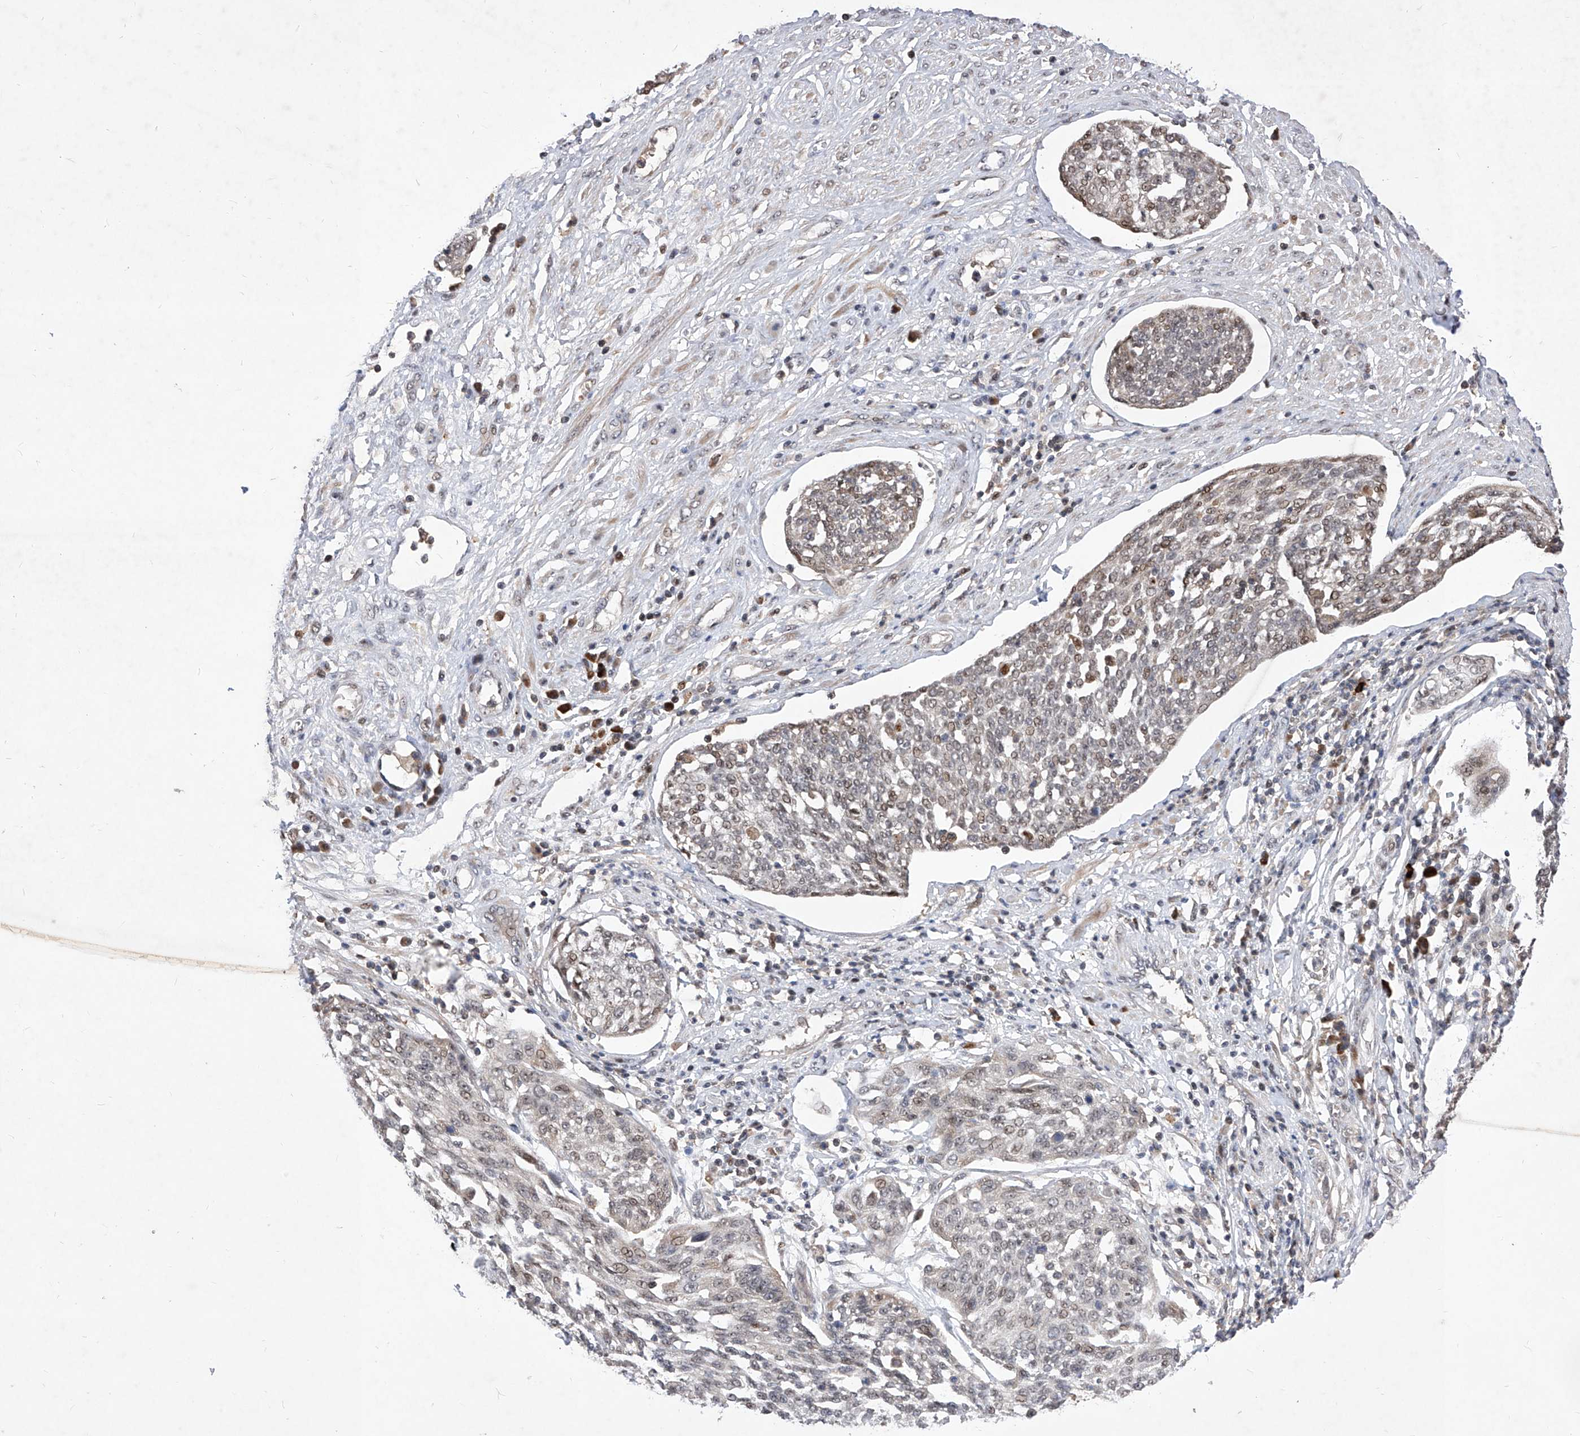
{"staining": {"intensity": "weak", "quantity": "25%-75%", "location": "nuclear"}, "tissue": "cervical cancer", "cell_type": "Tumor cells", "image_type": "cancer", "snomed": [{"axis": "morphology", "description": "Squamous cell carcinoma, NOS"}, {"axis": "topography", "description": "Cervix"}], "caption": "Immunohistochemical staining of cervical cancer (squamous cell carcinoma) reveals weak nuclear protein expression in approximately 25%-75% of tumor cells.", "gene": "LGR4", "patient": {"sex": "female", "age": 34}}